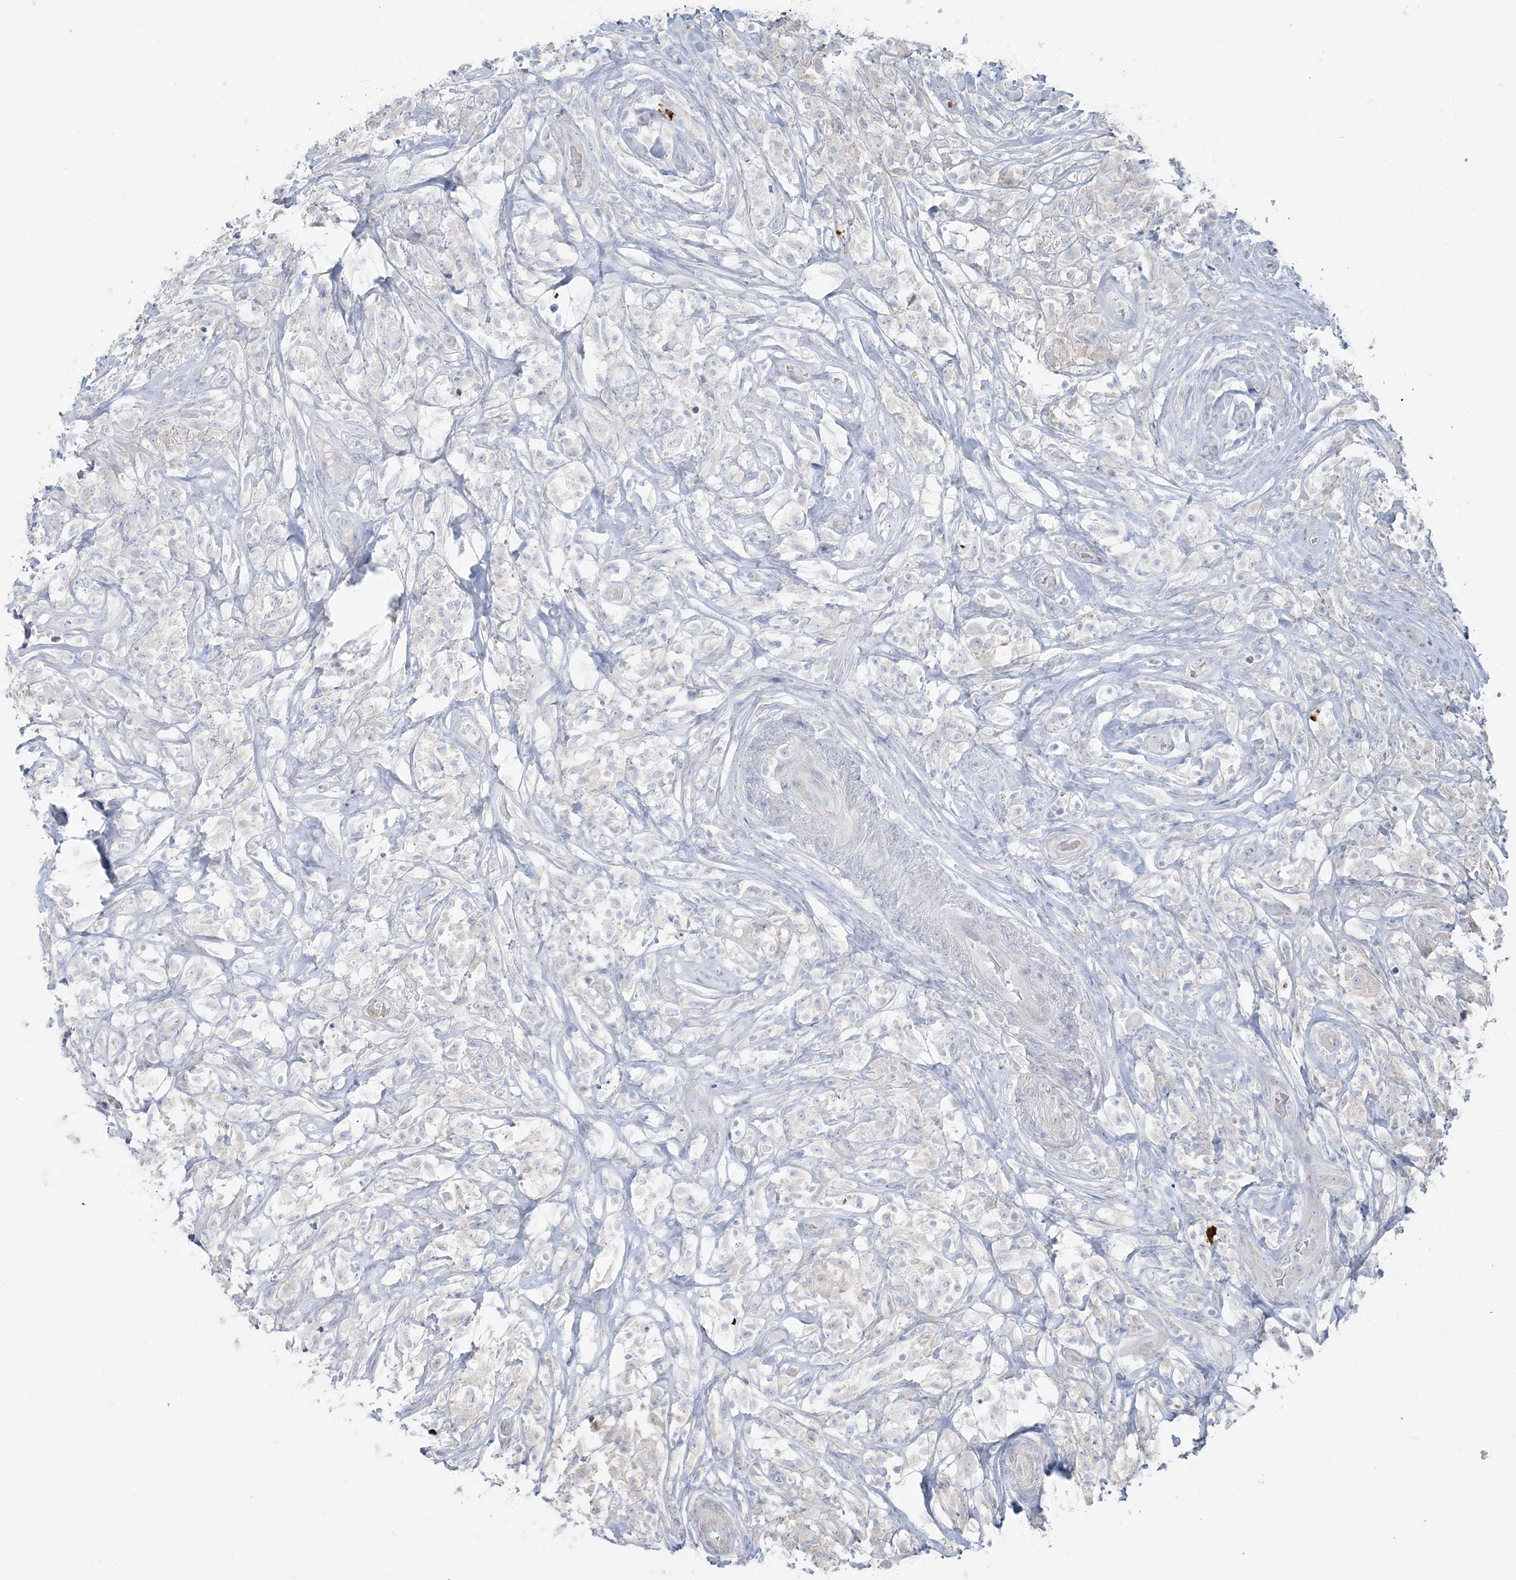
{"staining": {"intensity": "negative", "quantity": "none", "location": "none"}, "tissue": "testis cancer", "cell_type": "Tumor cells", "image_type": "cancer", "snomed": [{"axis": "morphology", "description": "Seminoma, NOS"}, {"axis": "topography", "description": "Testis"}], "caption": "Tumor cells show no significant protein staining in testis seminoma.", "gene": "CCNJ", "patient": {"sex": "male", "age": 49}}